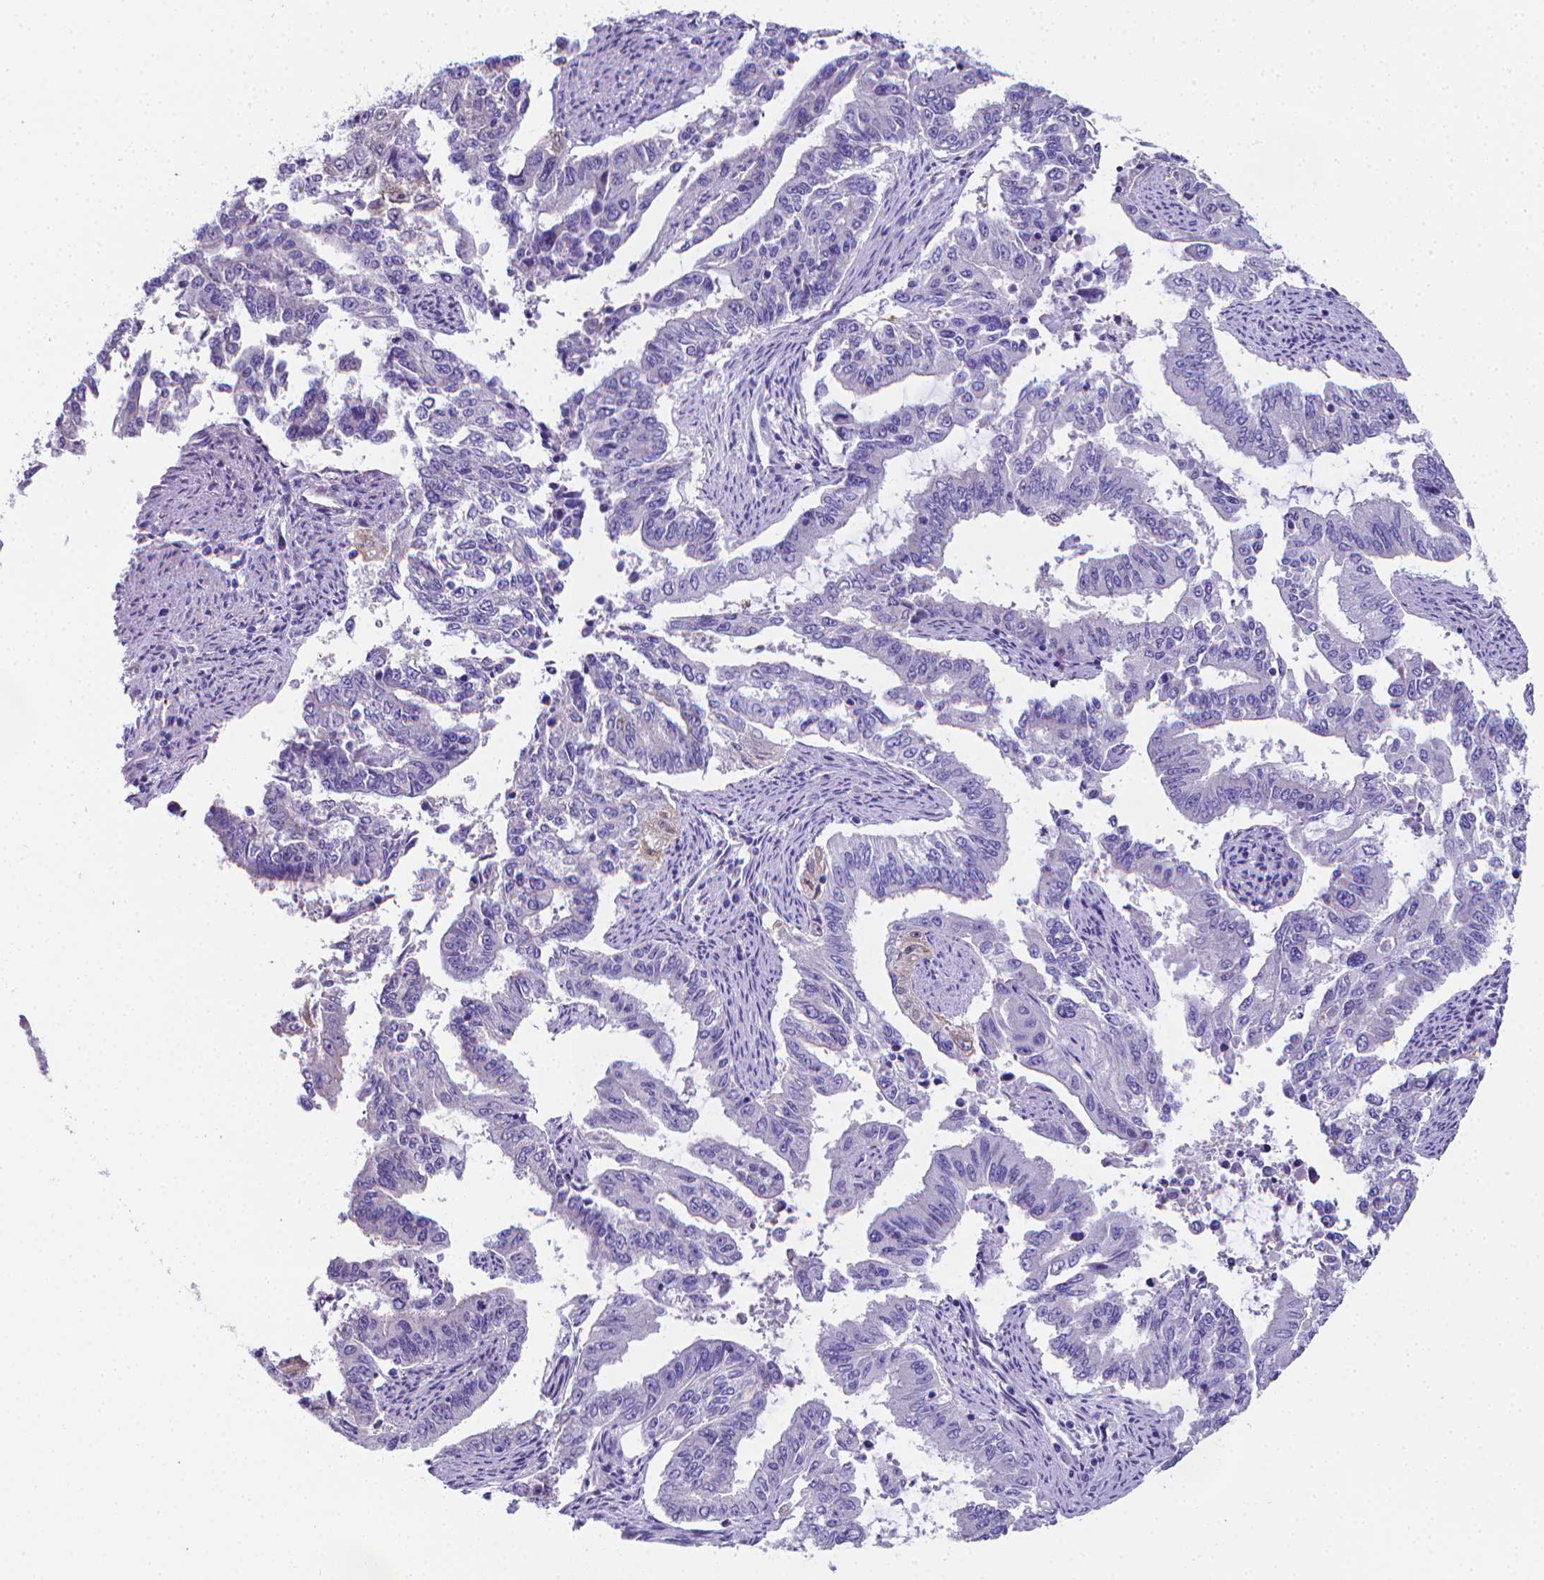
{"staining": {"intensity": "negative", "quantity": "none", "location": "none"}, "tissue": "endometrial cancer", "cell_type": "Tumor cells", "image_type": "cancer", "snomed": [{"axis": "morphology", "description": "Adenocarcinoma, NOS"}, {"axis": "topography", "description": "Uterus"}], "caption": "Photomicrograph shows no protein positivity in tumor cells of endometrial cancer (adenocarcinoma) tissue.", "gene": "LRRC73", "patient": {"sex": "female", "age": 59}}